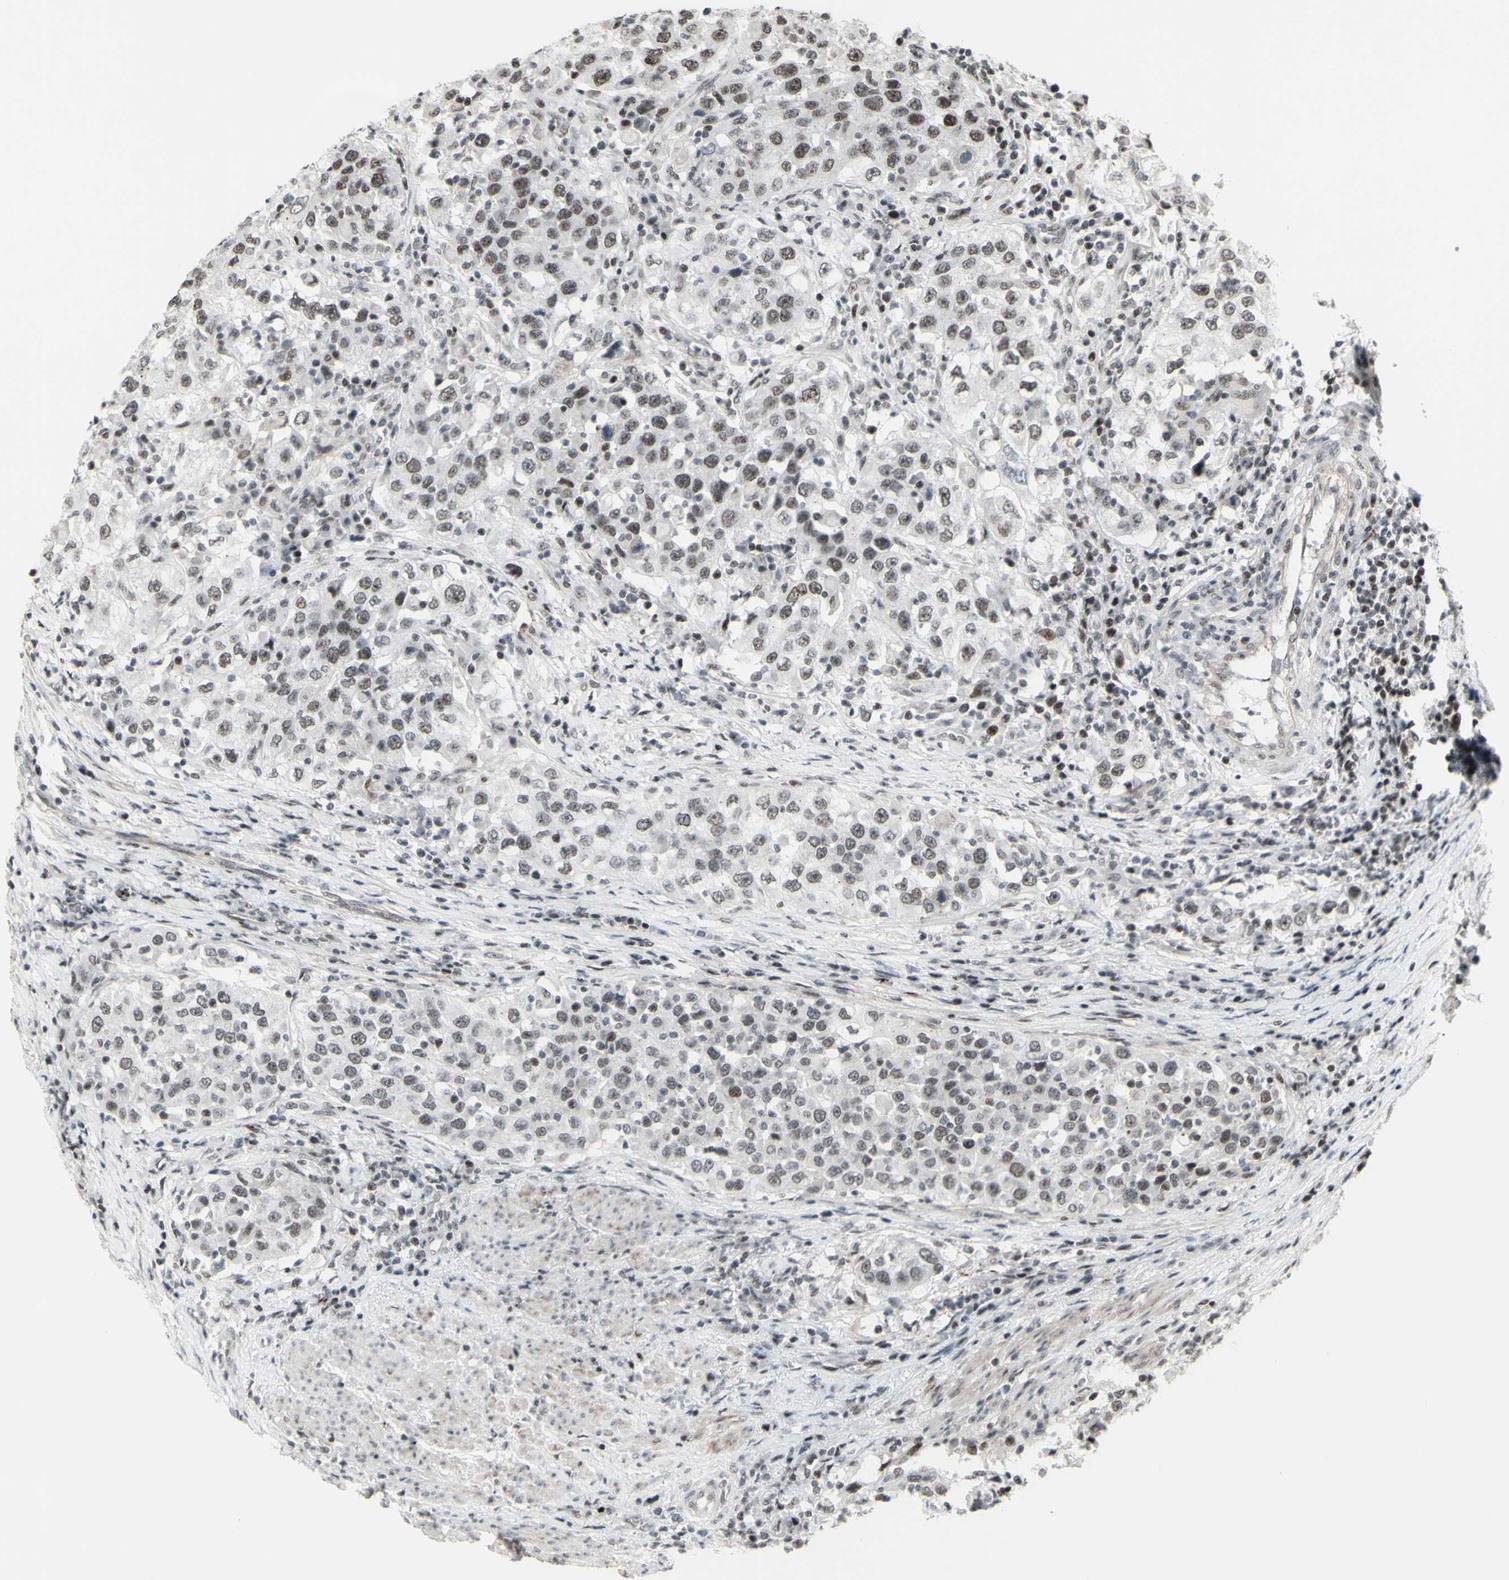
{"staining": {"intensity": "weak", "quantity": "25%-75%", "location": "nuclear"}, "tissue": "urothelial cancer", "cell_type": "Tumor cells", "image_type": "cancer", "snomed": [{"axis": "morphology", "description": "Urothelial carcinoma, High grade"}, {"axis": "topography", "description": "Urinary bladder"}], "caption": "About 25%-75% of tumor cells in urothelial cancer exhibit weak nuclear protein expression as visualized by brown immunohistochemical staining.", "gene": "SUPT6H", "patient": {"sex": "female", "age": 80}}